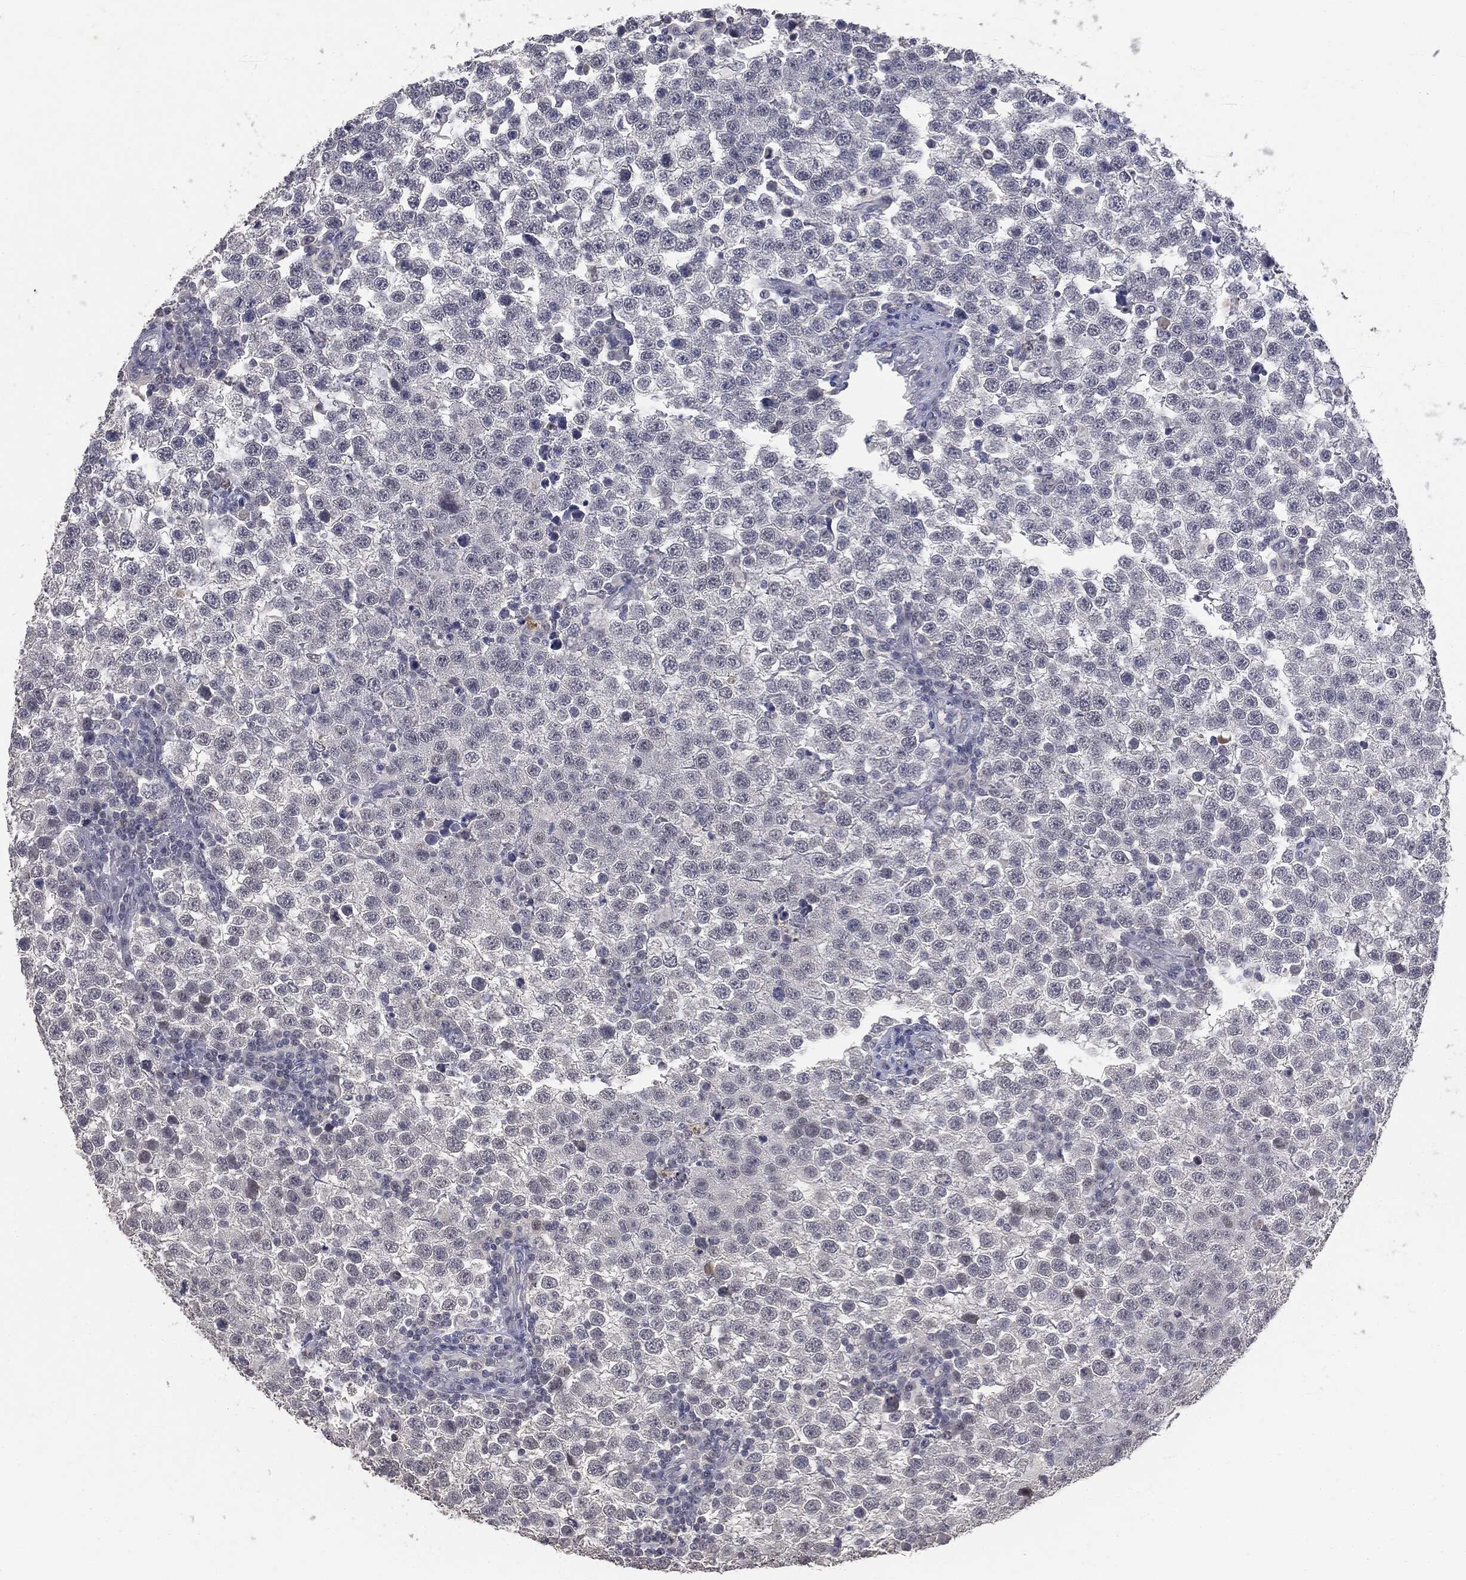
{"staining": {"intensity": "negative", "quantity": "none", "location": "none"}, "tissue": "testis cancer", "cell_type": "Tumor cells", "image_type": "cancer", "snomed": [{"axis": "morphology", "description": "Seminoma, NOS"}, {"axis": "topography", "description": "Testis"}], "caption": "Histopathology image shows no significant protein staining in tumor cells of testis cancer. The staining is performed using DAB brown chromogen with nuclei counter-stained in using hematoxylin.", "gene": "SLC2A2", "patient": {"sex": "male", "age": 34}}